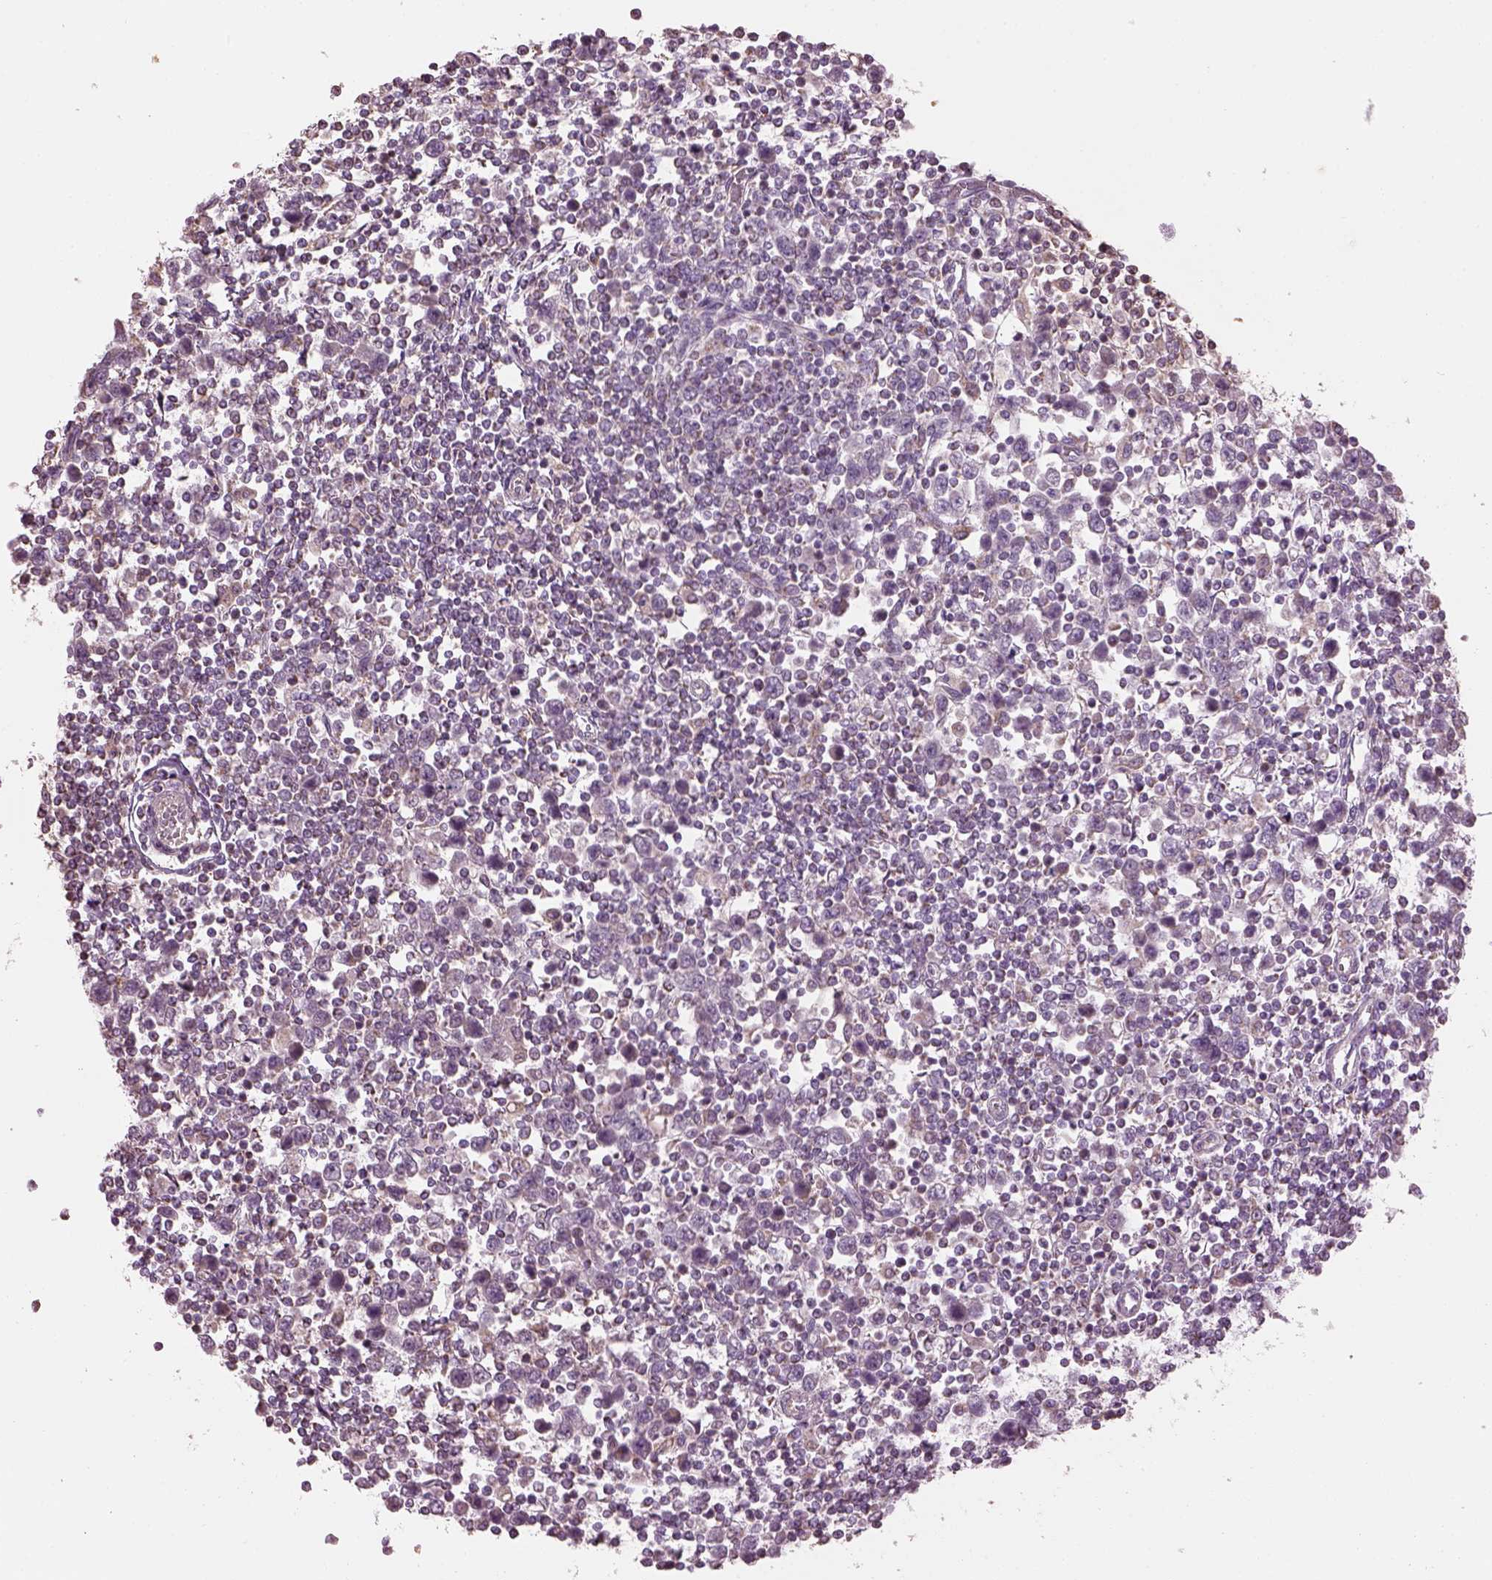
{"staining": {"intensity": "negative", "quantity": "none", "location": "none"}, "tissue": "testis cancer", "cell_type": "Tumor cells", "image_type": "cancer", "snomed": [{"axis": "morphology", "description": "Normal tissue, NOS"}, {"axis": "morphology", "description": "Seminoma, NOS"}, {"axis": "topography", "description": "Testis"}, {"axis": "topography", "description": "Epididymis"}], "caption": "Immunohistochemical staining of seminoma (testis) demonstrates no significant staining in tumor cells. The staining was performed using DAB (3,3'-diaminobenzidine) to visualize the protein expression in brown, while the nuclei were stained in blue with hematoxylin (Magnification: 20x).", "gene": "SPATA7", "patient": {"sex": "male", "age": 34}}